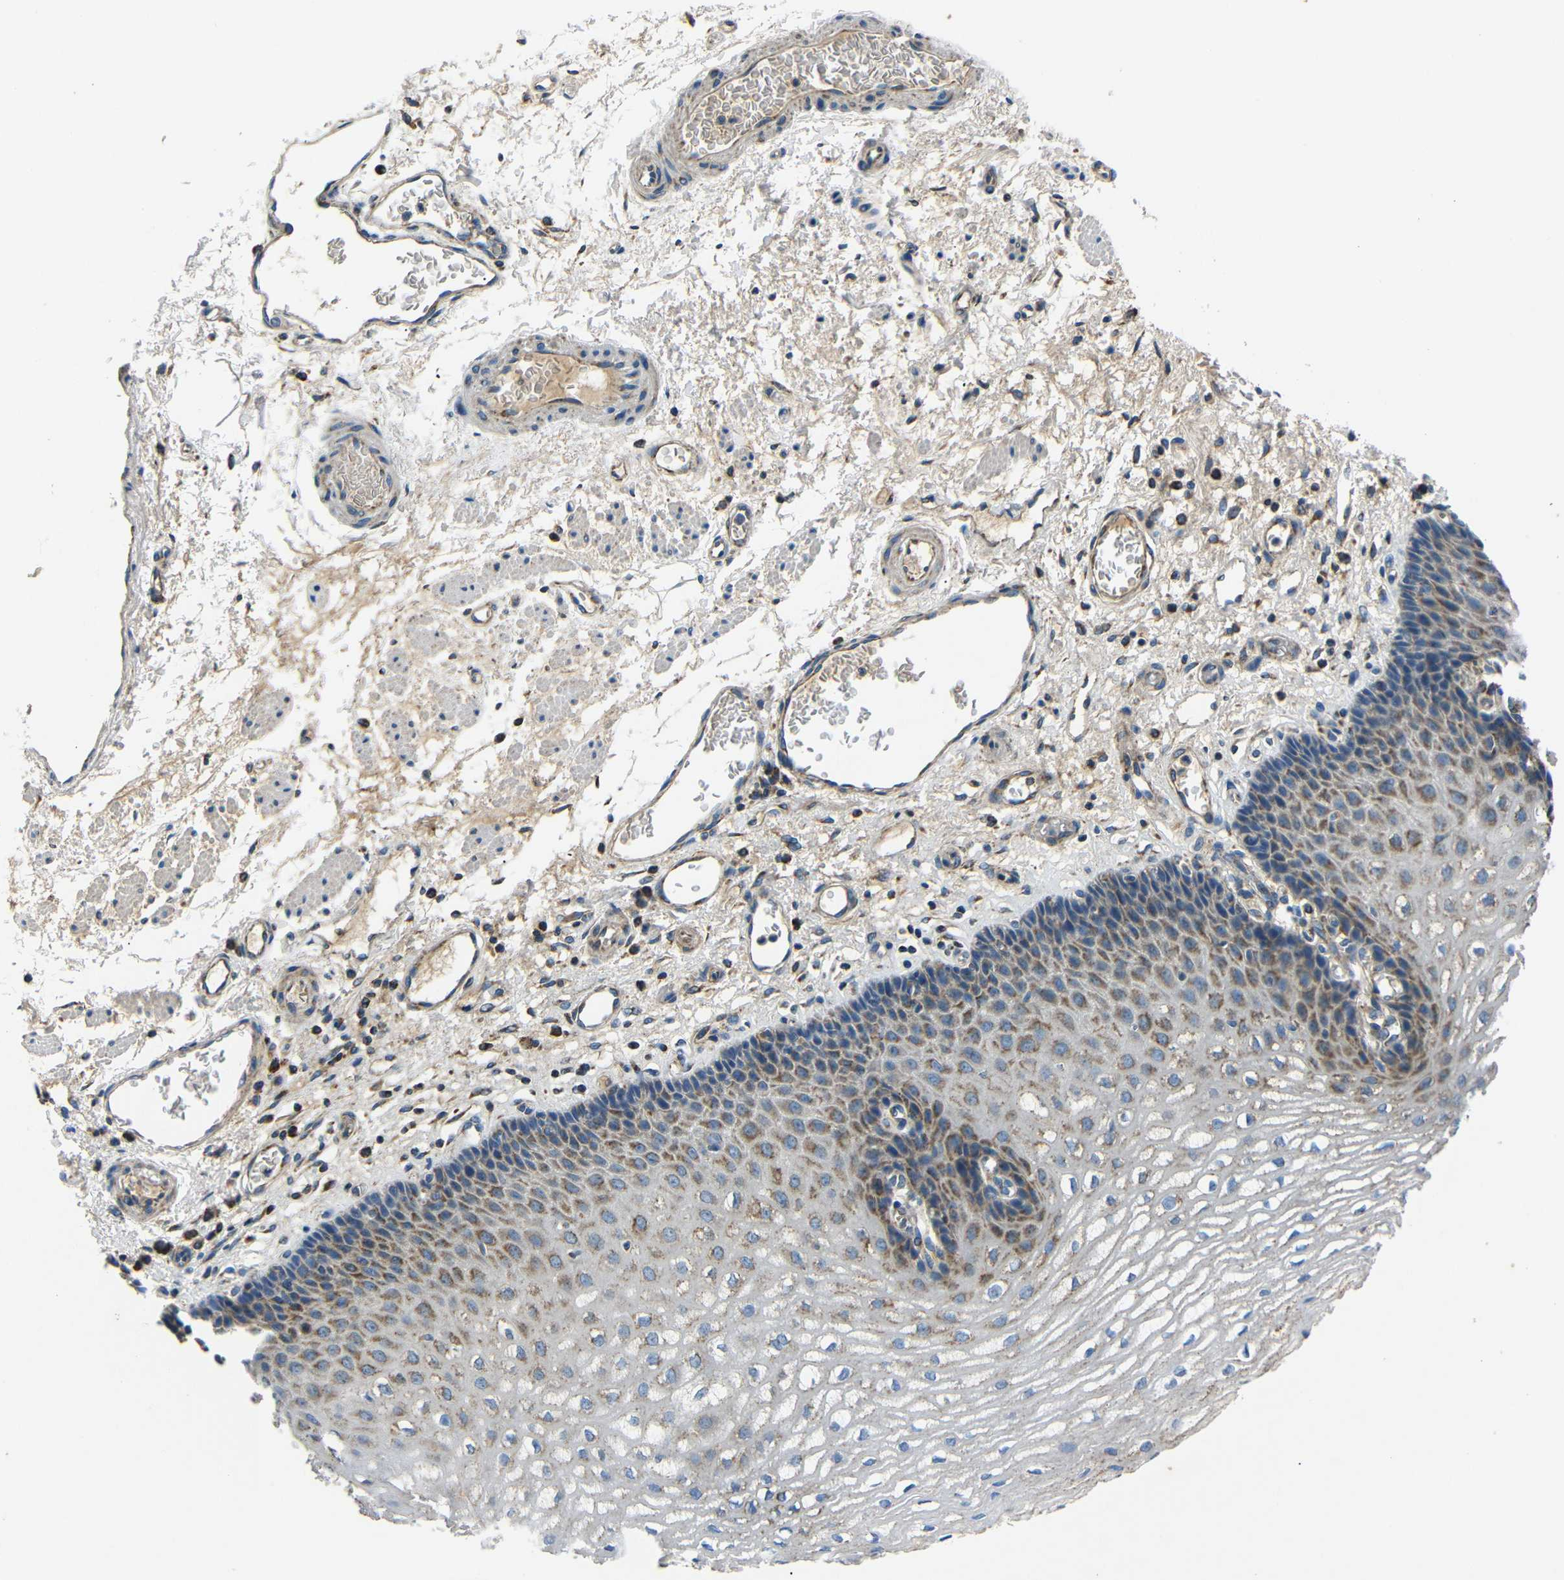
{"staining": {"intensity": "moderate", "quantity": "25%-75%", "location": "cytoplasmic/membranous"}, "tissue": "esophagus", "cell_type": "Squamous epithelial cells", "image_type": "normal", "snomed": [{"axis": "morphology", "description": "Normal tissue, NOS"}, {"axis": "topography", "description": "Esophagus"}], "caption": "Normal esophagus exhibits moderate cytoplasmic/membranous expression in about 25%-75% of squamous epithelial cells, visualized by immunohistochemistry.", "gene": "NETO2", "patient": {"sex": "male", "age": 54}}